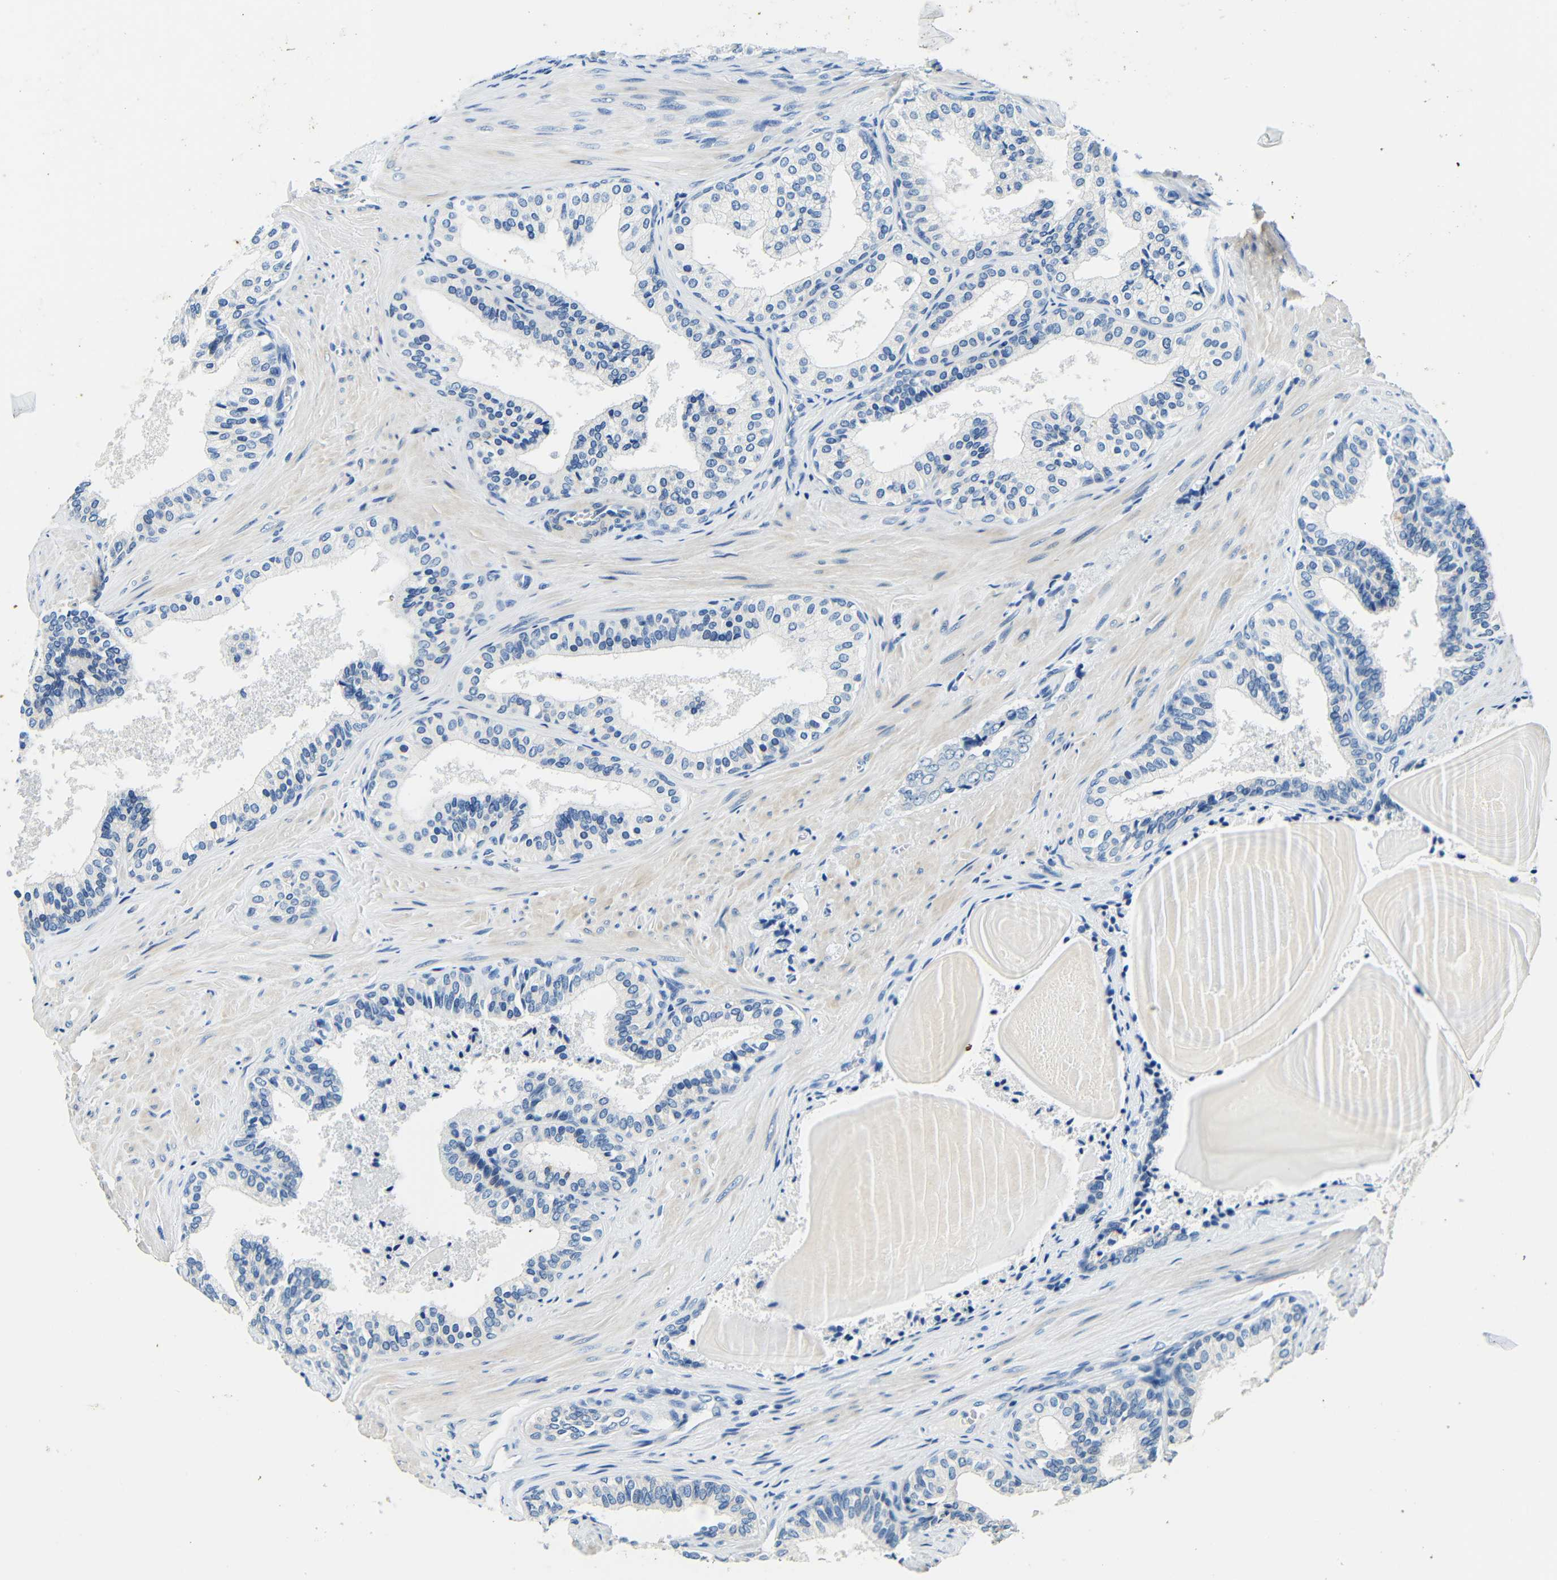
{"staining": {"intensity": "negative", "quantity": "none", "location": "none"}, "tissue": "prostate cancer", "cell_type": "Tumor cells", "image_type": "cancer", "snomed": [{"axis": "morphology", "description": "Adenocarcinoma, Low grade"}, {"axis": "topography", "description": "Prostate"}], "caption": "DAB immunohistochemical staining of human prostate low-grade adenocarcinoma shows no significant expression in tumor cells. The staining was performed using DAB (3,3'-diaminobenzidine) to visualize the protein expression in brown, while the nuclei were stained in blue with hematoxylin (Magnification: 20x).", "gene": "FMO5", "patient": {"sex": "male", "age": 60}}